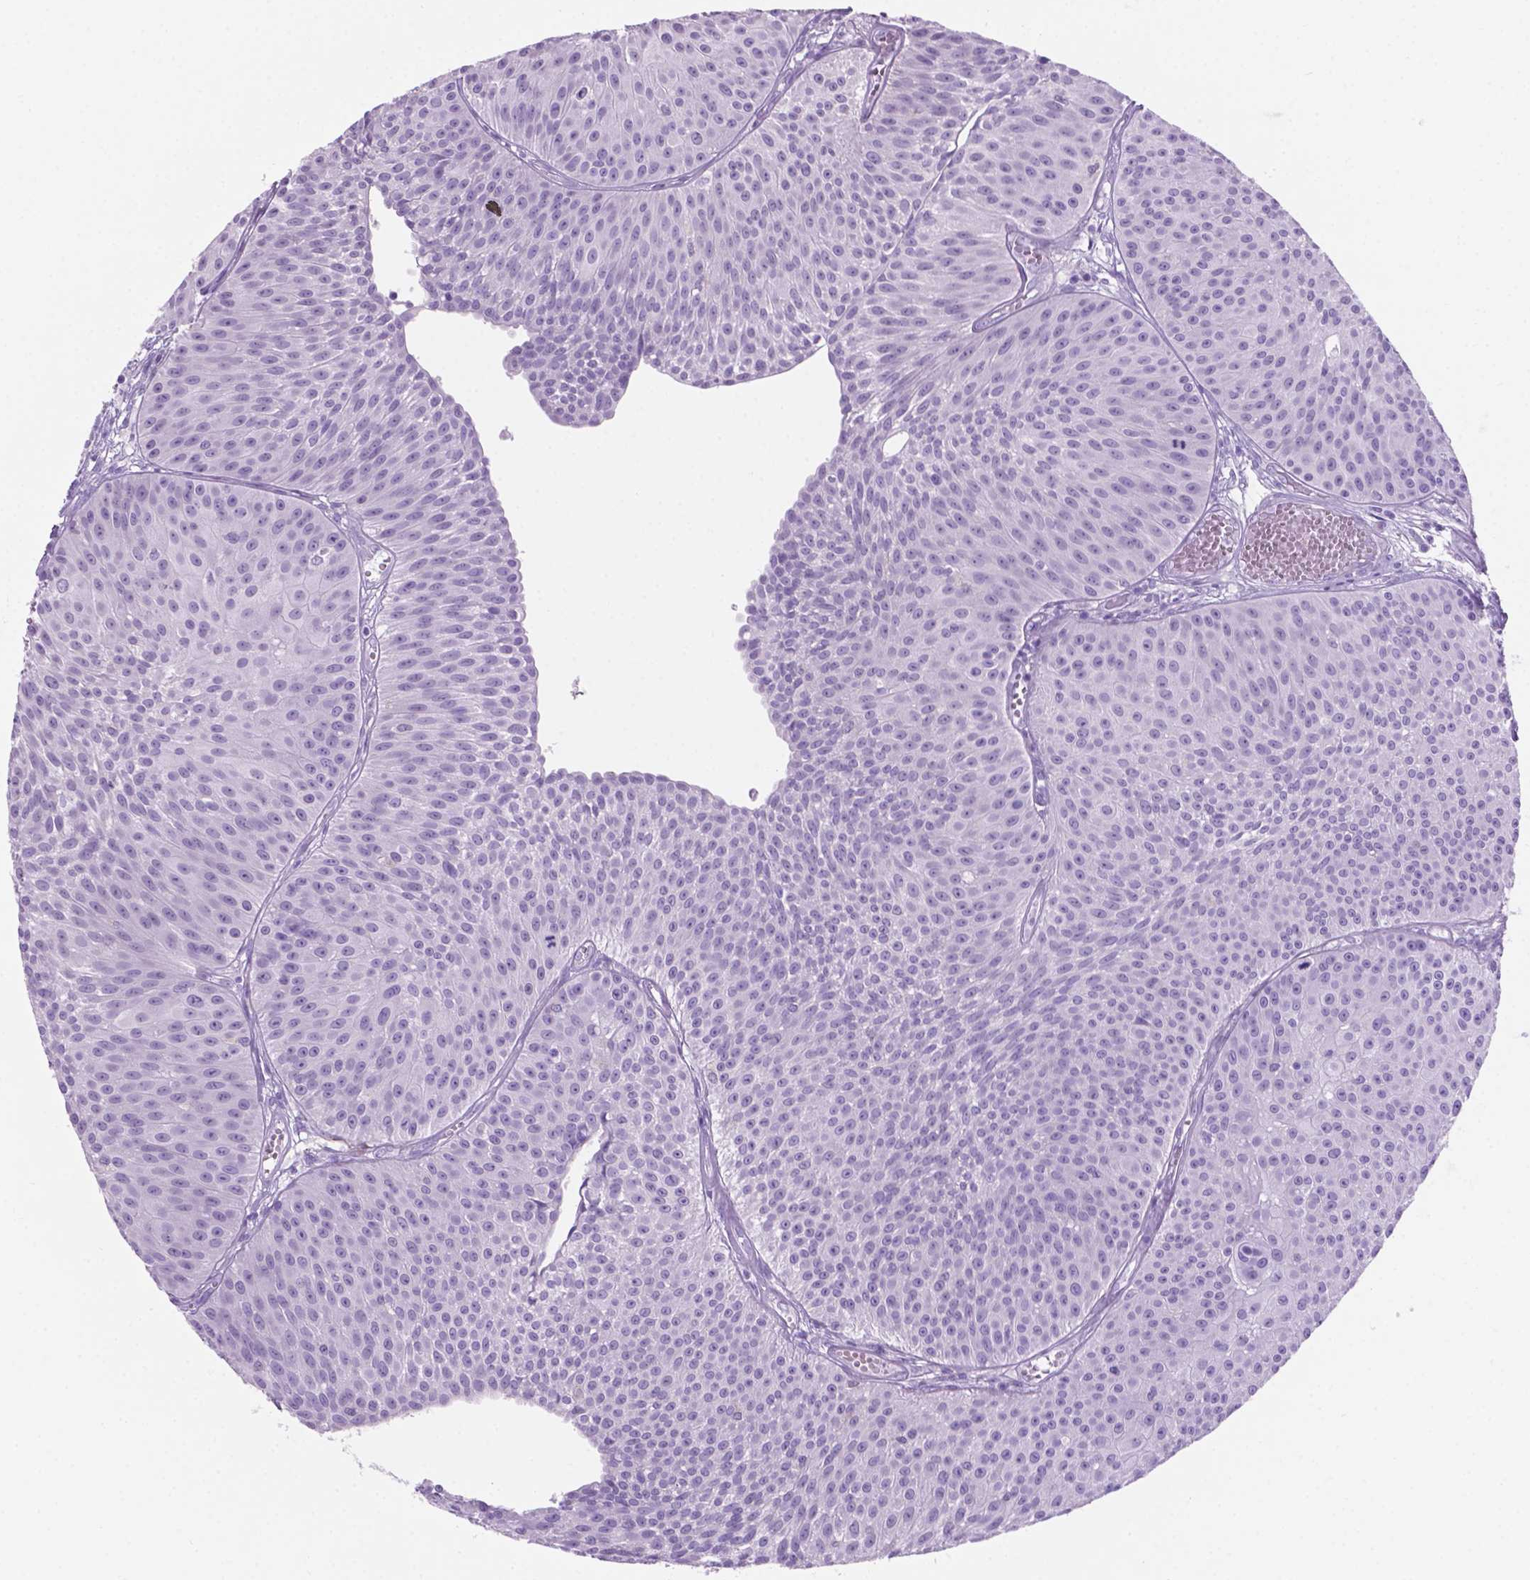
{"staining": {"intensity": "negative", "quantity": "none", "location": "none"}, "tissue": "urothelial cancer", "cell_type": "Tumor cells", "image_type": "cancer", "snomed": [{"axis": "morphology", "description": "Urothelial carcinoma, Low grade"}, {"axis": "topography", "description": "Urinary bladder"}], "caption": "Micrograph shows no protein positivity in tumor cells of urothelial cancer tissue. (DAB (3,3'-diaminobenzidine) IHC, high magnification).", "gene": "GRIN2B", "patient": {"sex": "male", "age": 63}}